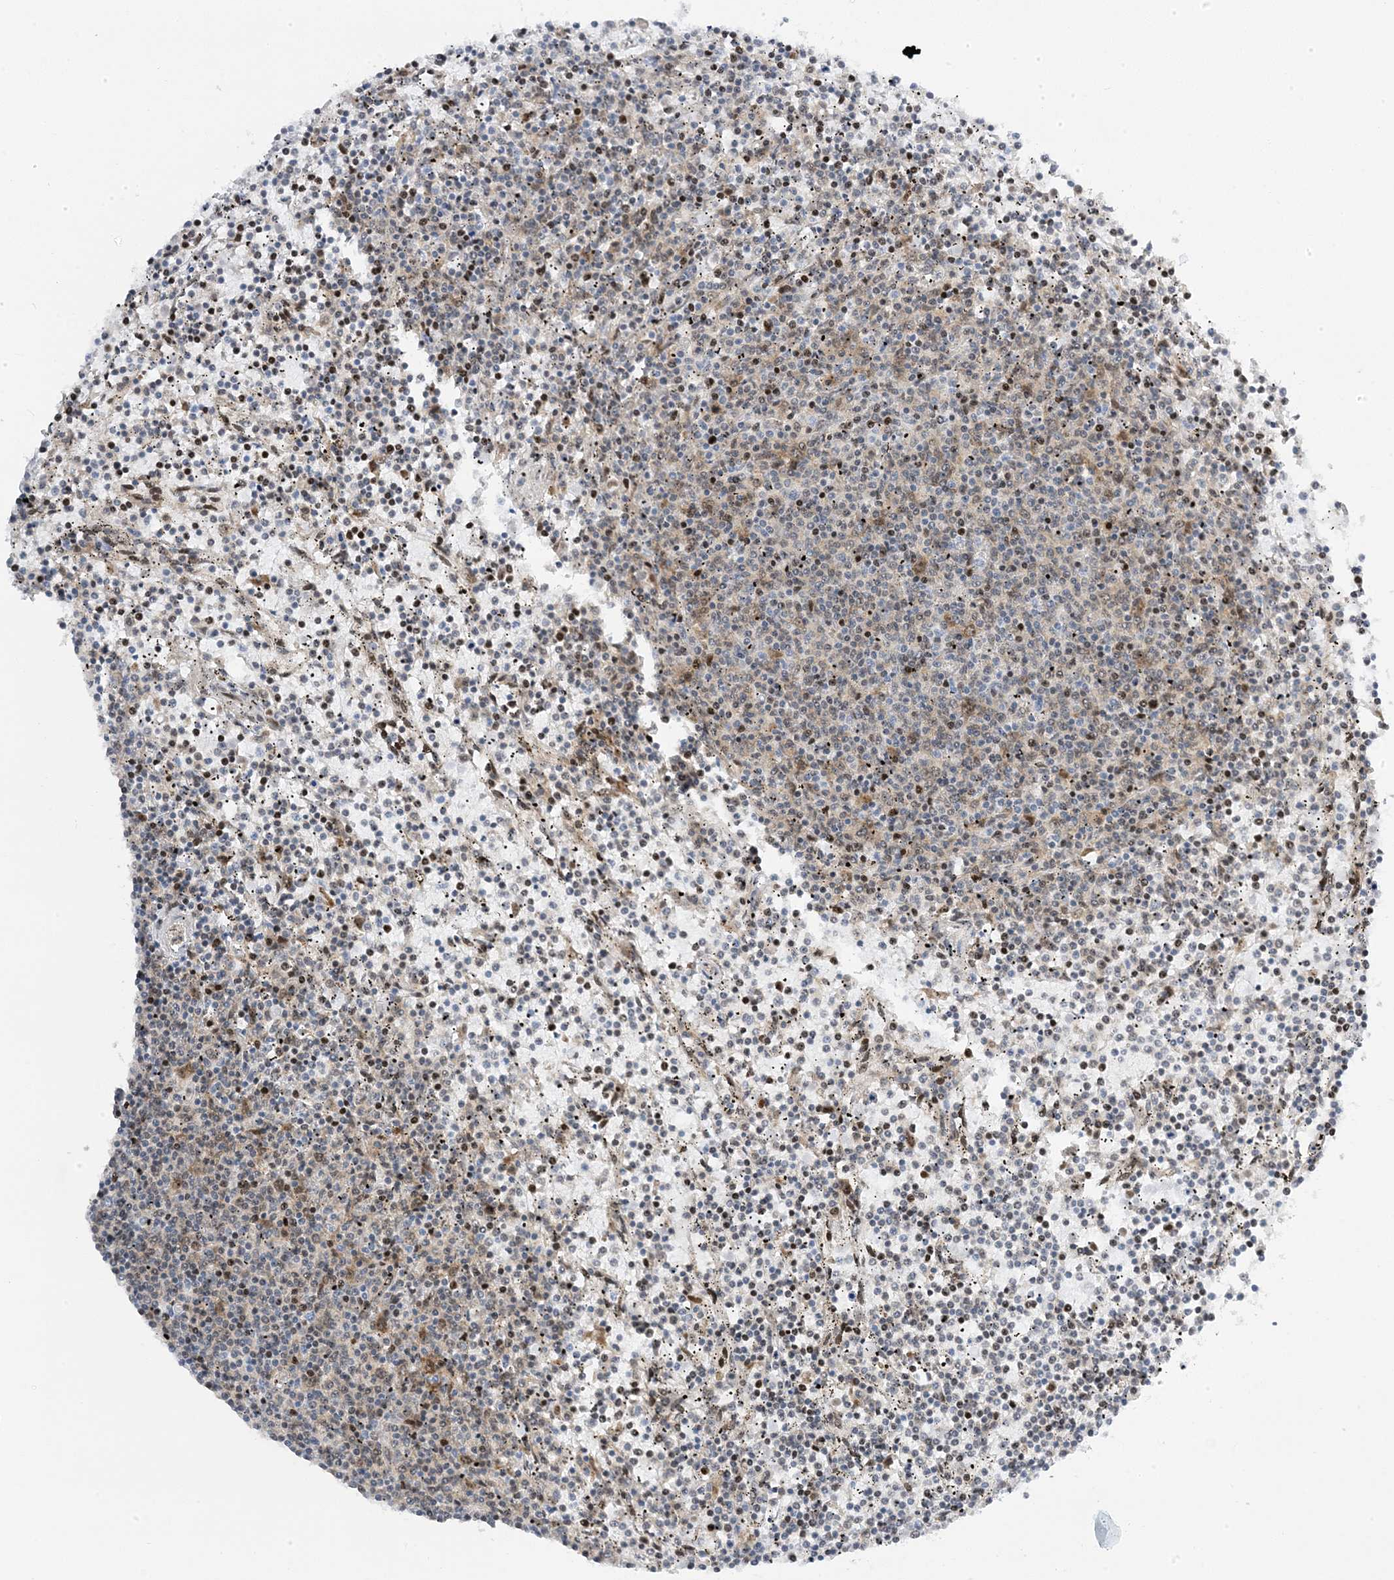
{"staining": {"intensity": "weak", "quantity": "<25%", "location": "cytoplasmic/membranous,nuclear"}, "tissue": "lymphoma", "cell_type": "Tumor cells", "image_type": "cancer", "snomed": [{"axis": "morphology", "description": "Malignant lymphoma, non-Hodgkin's type, Low grade"}, {"axis": "topography", "description": "Spleen"}], "caption": "Malignant lymphoma, non-Hodgkin's type (low-grade) was stained to show a protein in brown. There is no significant staining in tumor cells.", "gene": "MAP7D3", "patient": {"sex": "female", "age": 50}}